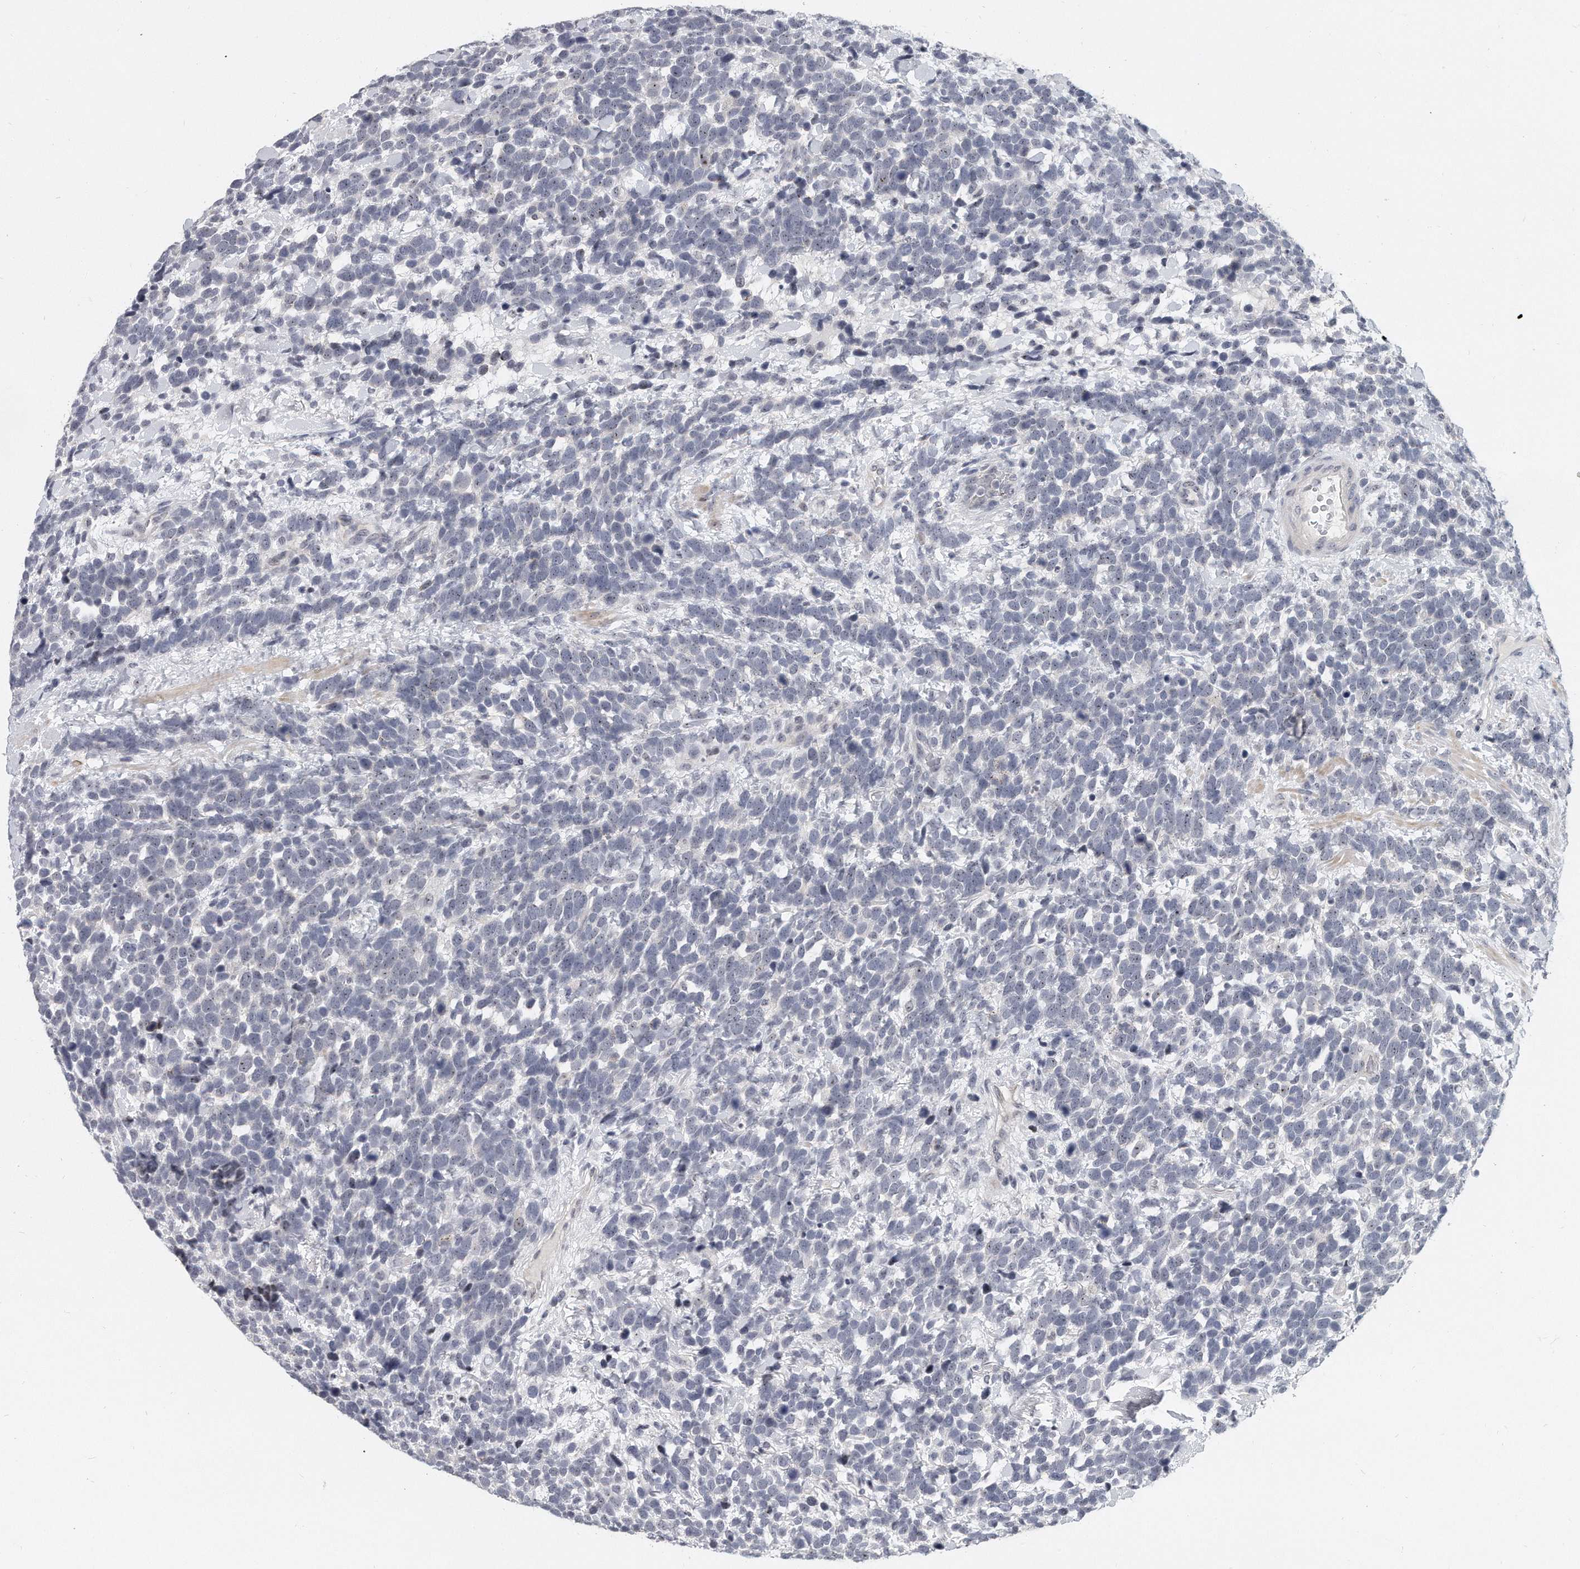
{"staining": {"intensity": "negative", "quantity": "none", "location": "none"}, "tissue": "urothelial cancer", "cell_type": "Tumor cells", "image_type": "cancer", "snomed": [{"axis": "morphology", "description": "Urothelial carcinoma, High grade"}, {"axis": "topography", "description": "Urinary bladder"}], "caption": "Photomicrograph shows no significant protein expression in tumor cells of urothelial carcinoma (high-grade).", "gene": "TFCP2L1", "patient": {"sex": "female", "age": 82}}